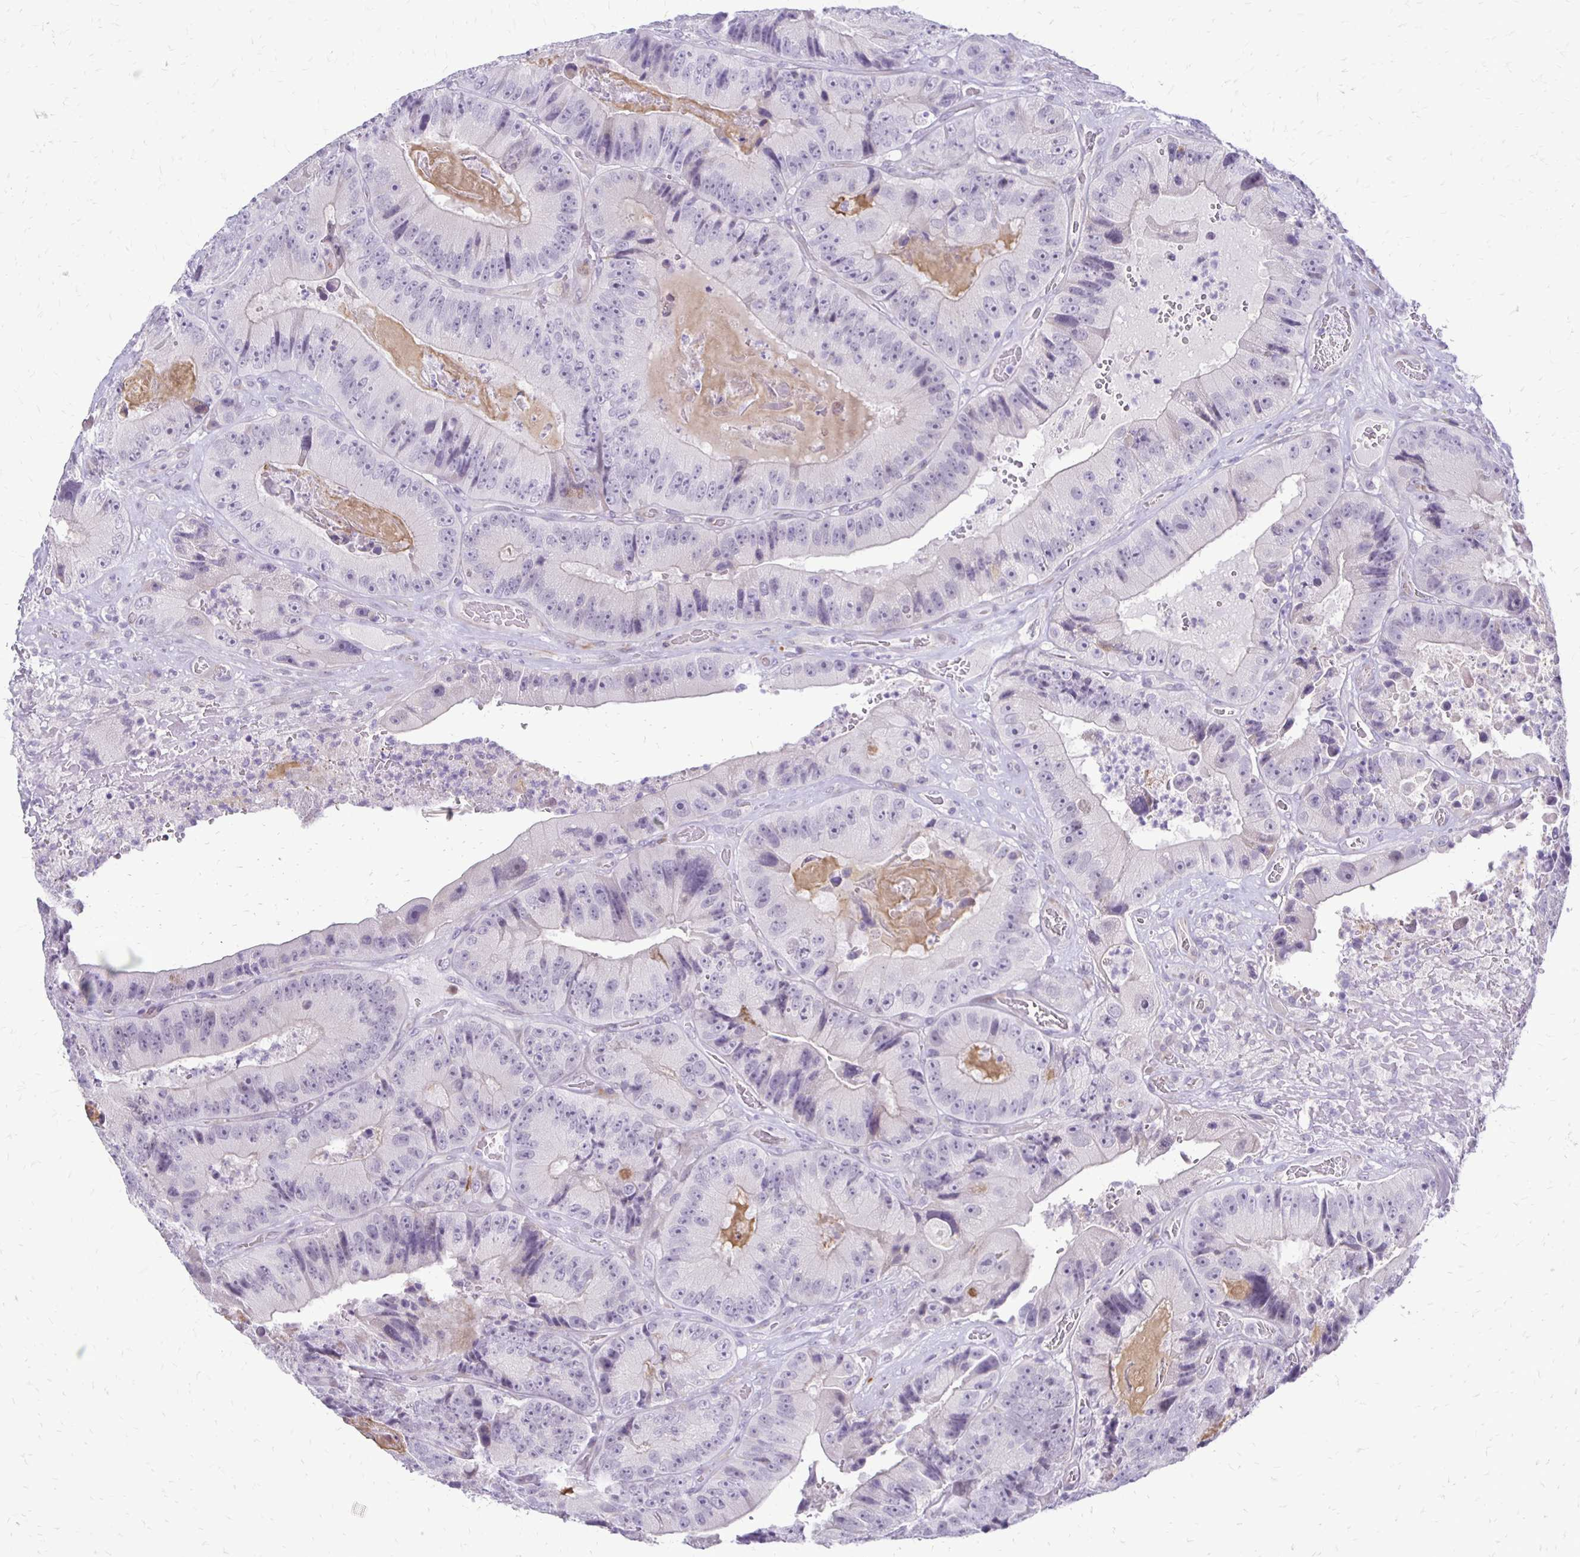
{"staining": {"intensity": "negative", "quantity": "none", "location": "none"}, "tissue": "colorectal cancer", "cell_type": "Tumor cells", "image_type": "cancer", "snomed": [{"axis": "morphology", "description": "Adenocarcinoma, NOS"}, {"axis": "topography", "description": "Colon"}], "caption": "A photomicrograph of human colorectal cancer (adenocarcinoma) is negative for staining in tumor cells.", "gene": "EPYC", "patient": {"sex": "female", "age": 86}}